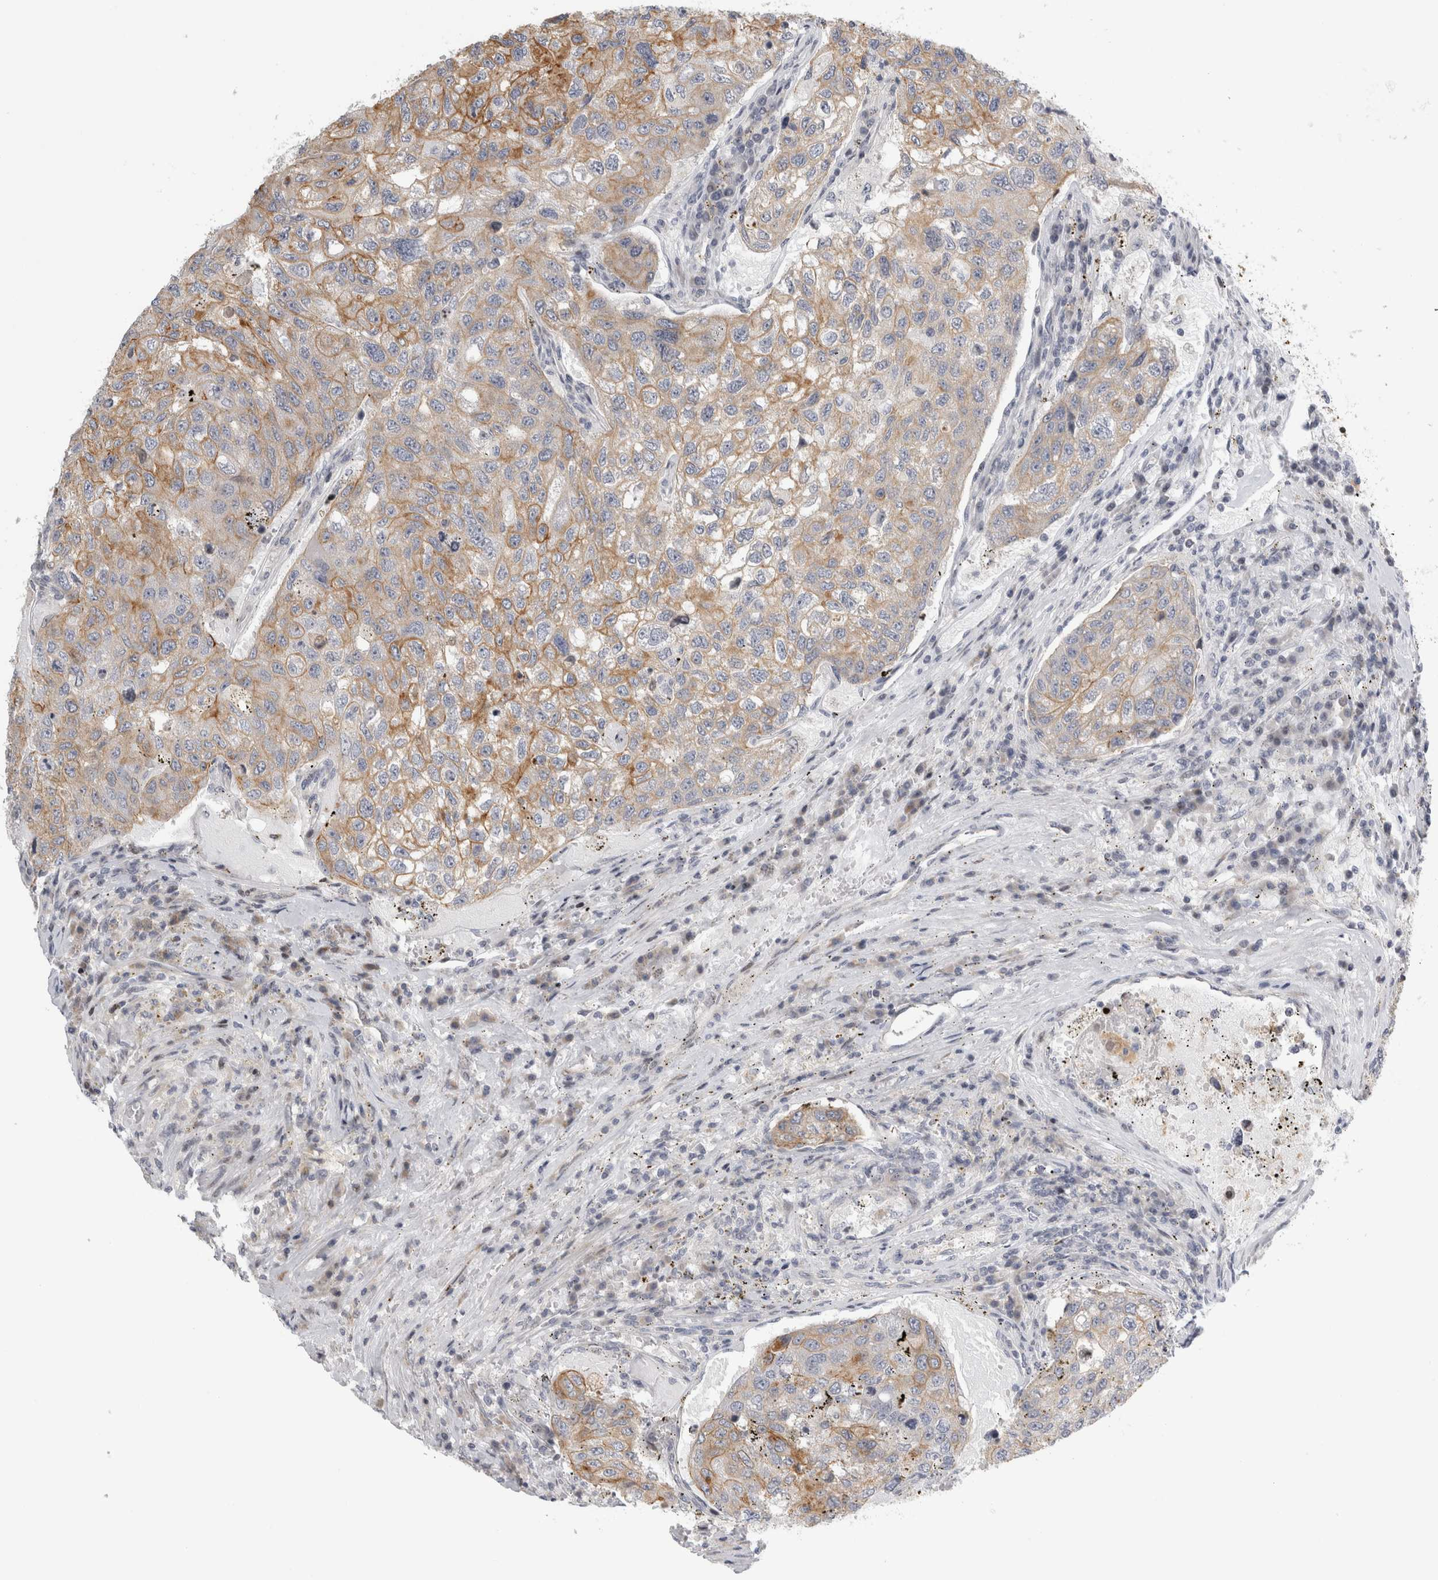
{"staining": {"intensity": "weak", "quantity": ">75%", "location": "cytoplasmic/membranous"}, "tissue": "urothelial cancer", "cell_type": "Tumor cells", "image_type": "cancer", "snomed": [{"axis": "morphology", "description": "Urothelial carcinoma, High grade"}, {"axis": "topography", "description": "Lymph node"}, {"axis": "topography", "description": "Urinary bladder"}], "caption": "Immunohistochemical staining of urothelial cancer reveals weak cytoplasmic/membranous protein staining in approximately >75% of tumor cells.", "gene": "UTP25", "patient": {"sex": "male", "age": 51}}